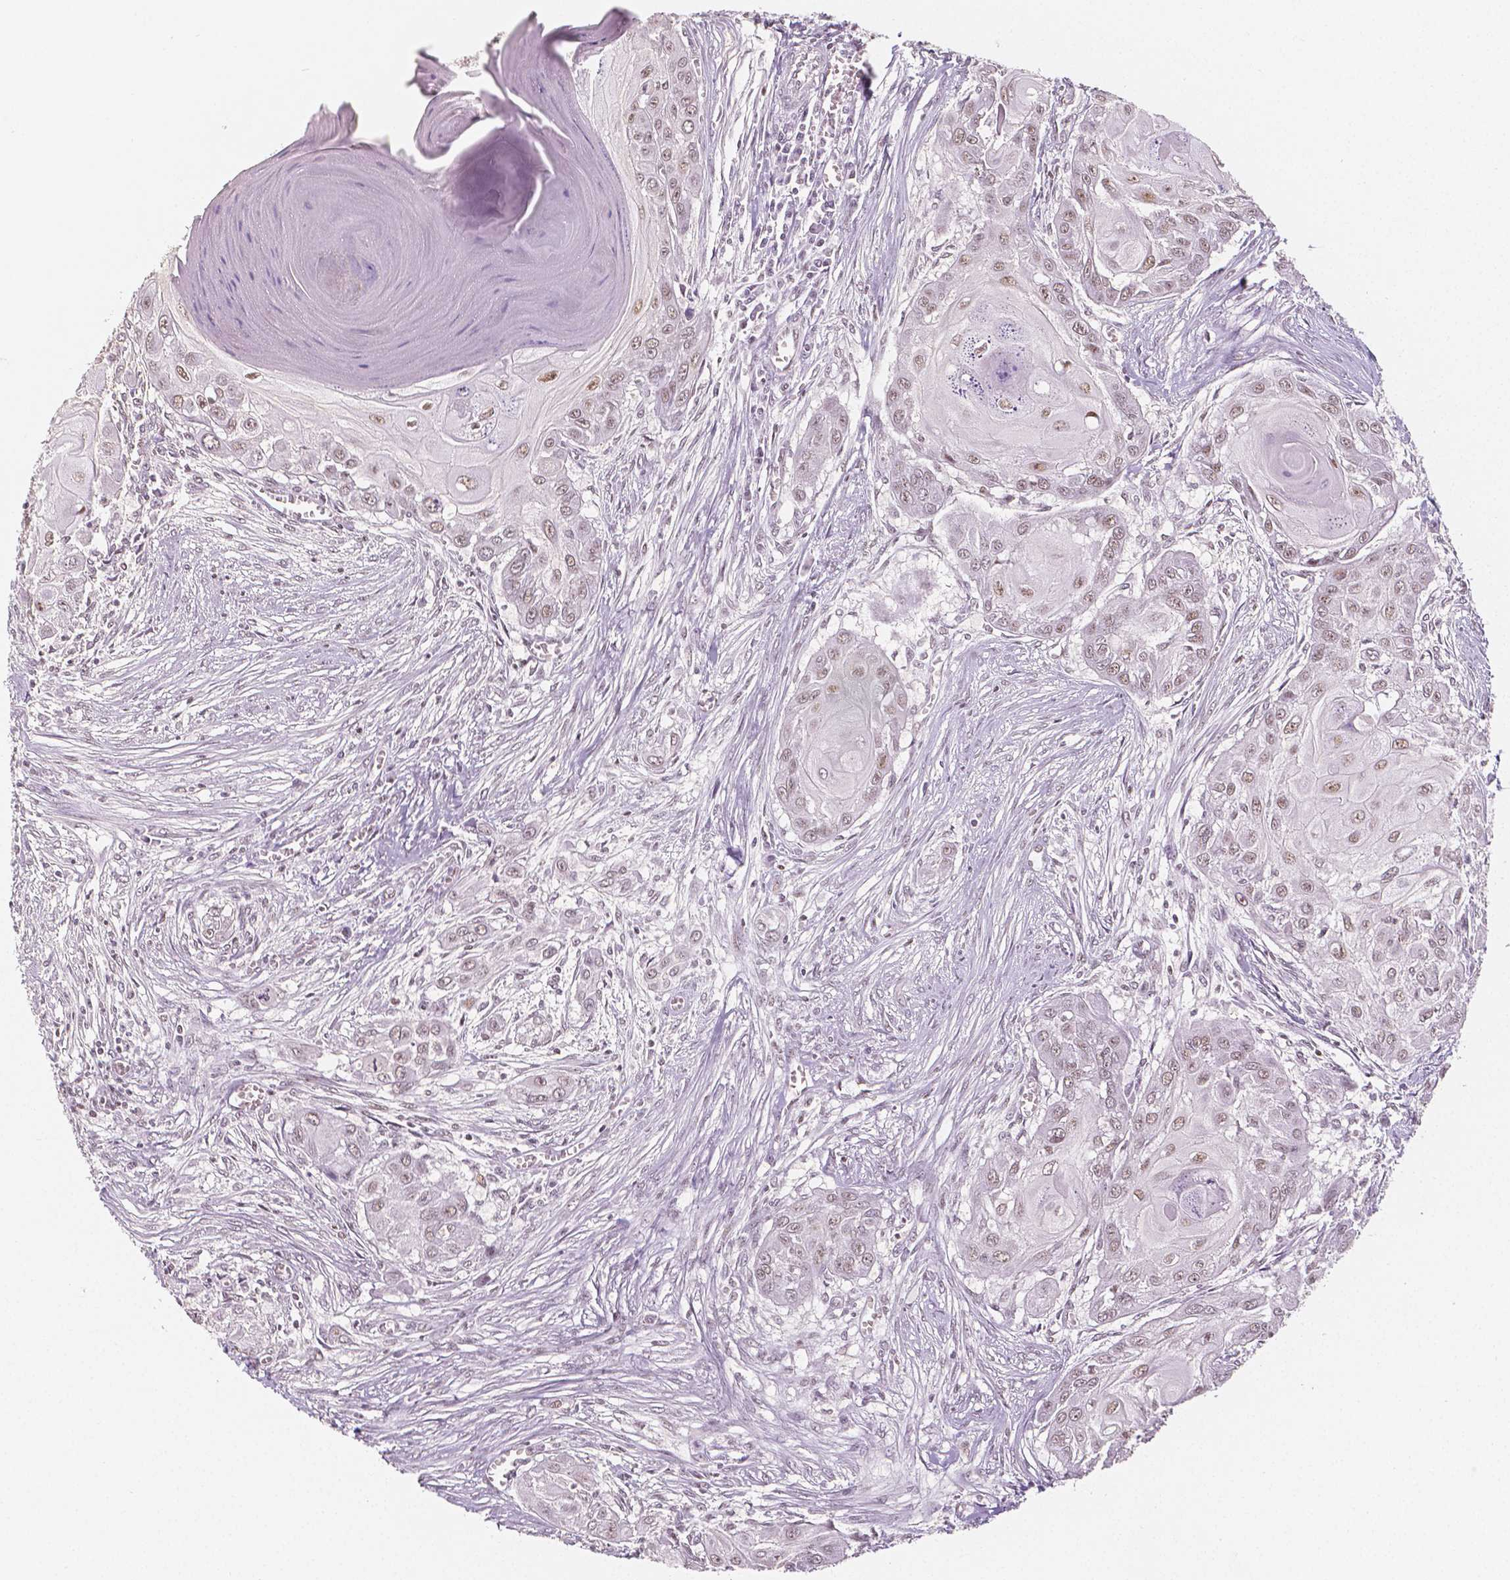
{"staining": {"intensity": "weak", "quantity": ">75%", "location": "nuclear"}, "tissue": "head and neck cancer", "cell_type": "Tumor cells", "image_type": "cancer", "snomed": [{"axis": "morphology", "description": "Squamous cell carcinoma, NOS"}, {"axis": "topography", "description": "Oral tissue"}, {"axis": "topography", "description": "Head-Neck"}], "caption": "Protein staining by immunohistochemistry displays weak nuclear expression in about >75% of tumor cells in squamous cell carcinoma (head and neck). (DAB (3,3'-diaminobenzidine) IHC with brightfield microscopy, high magnification).", "gene": "HDAC1", "patient": {"sex": "male", "age": 71}}